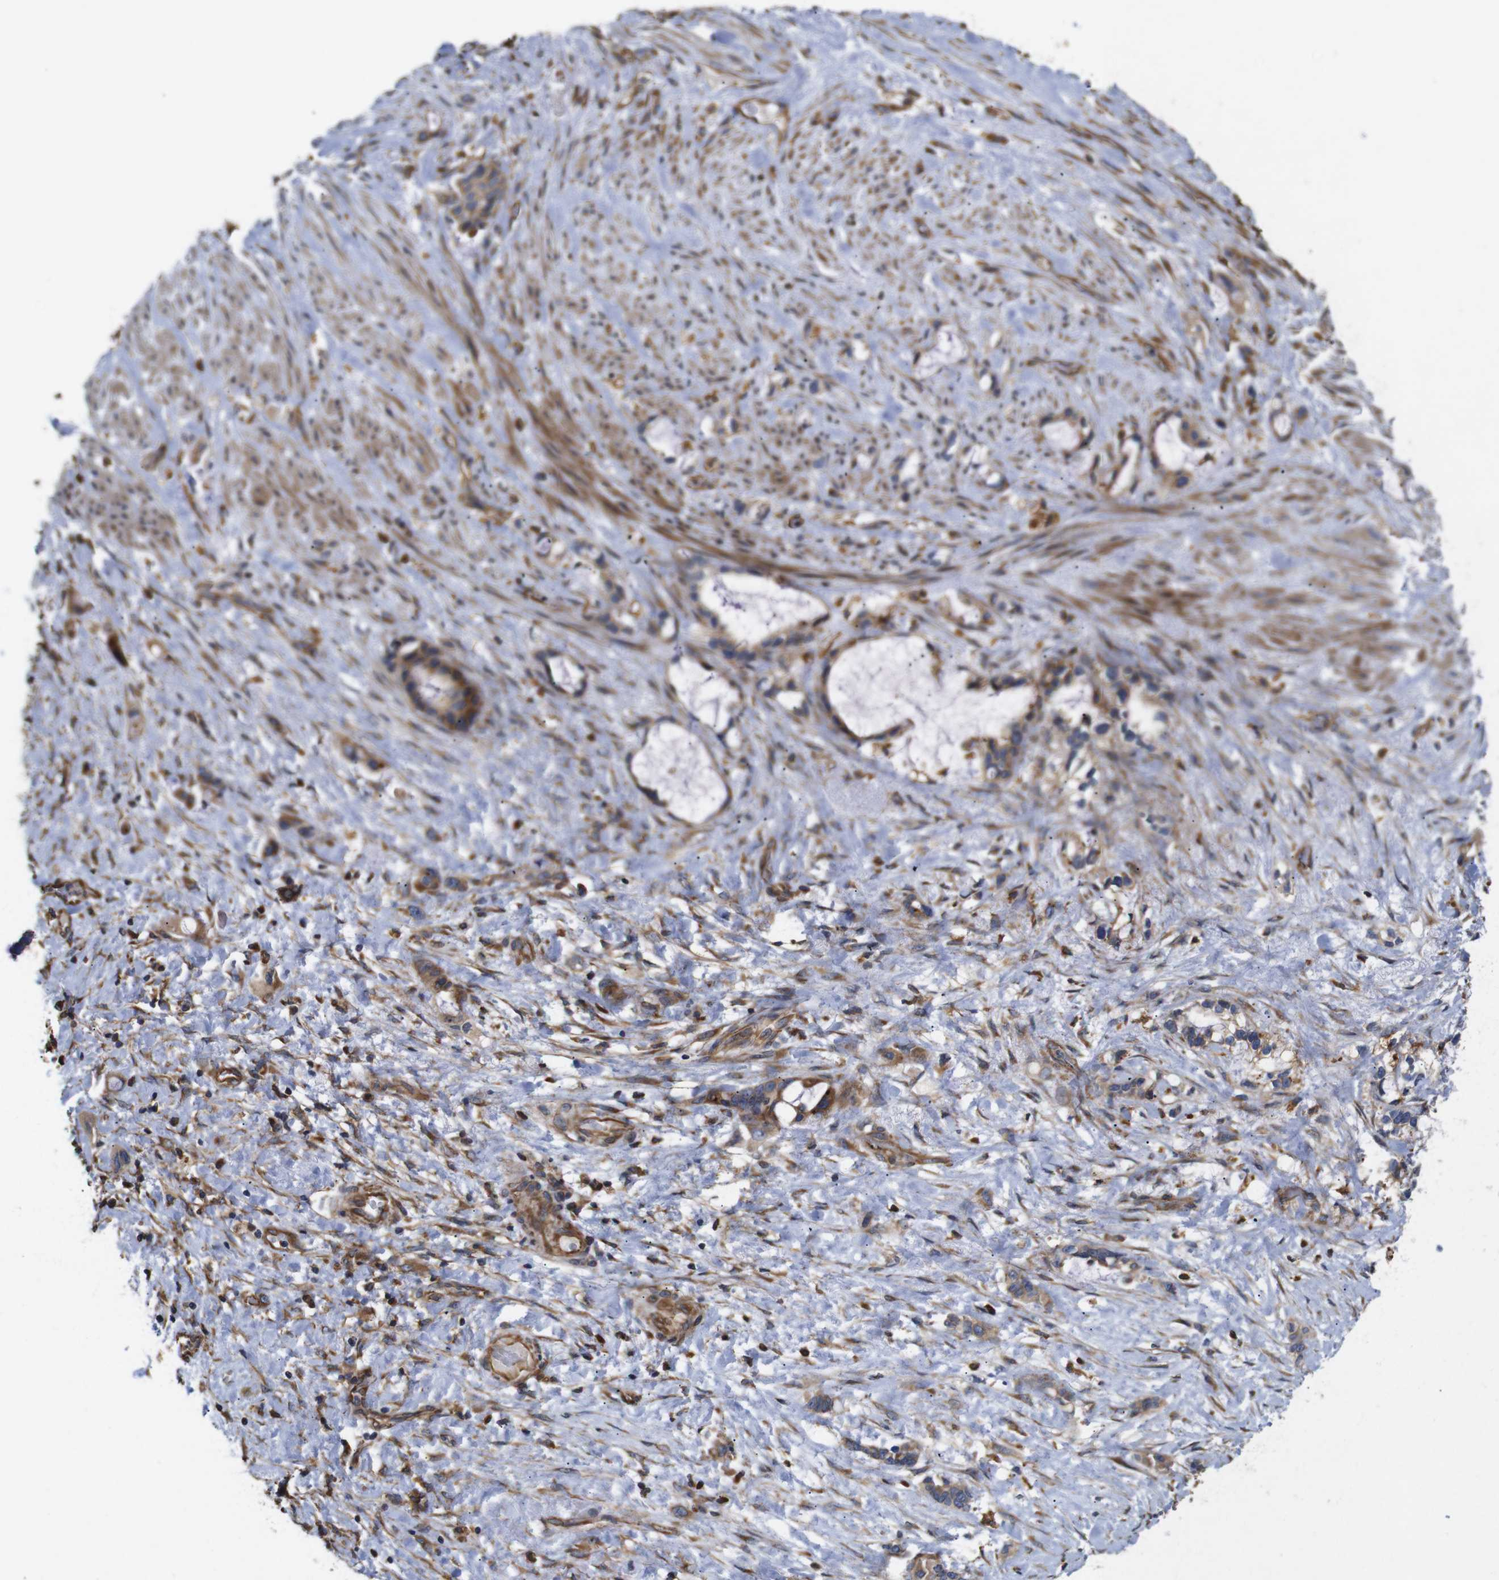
{"staining": {"intensity": "moderate", "quantity": ">75%", "location": "cytoplasmic/membranous"}, "tissue": "liver cancer", "cell_type": "Tumor cells", "image_type": "cancer", "snomed": [{"axis": "morphology", "description": "Cholangiocarcinoma"}, {"axis": "topography", "description": "Liver"}], "caption": "This histopathology image displays IHC staining of cholangiocarcinoma (liver), with medium moderate cytoplasmic/membranous expression in about >75% of tumor cells.", "gene": "POMK", "patient": {"sex": "female", "age": 65}}